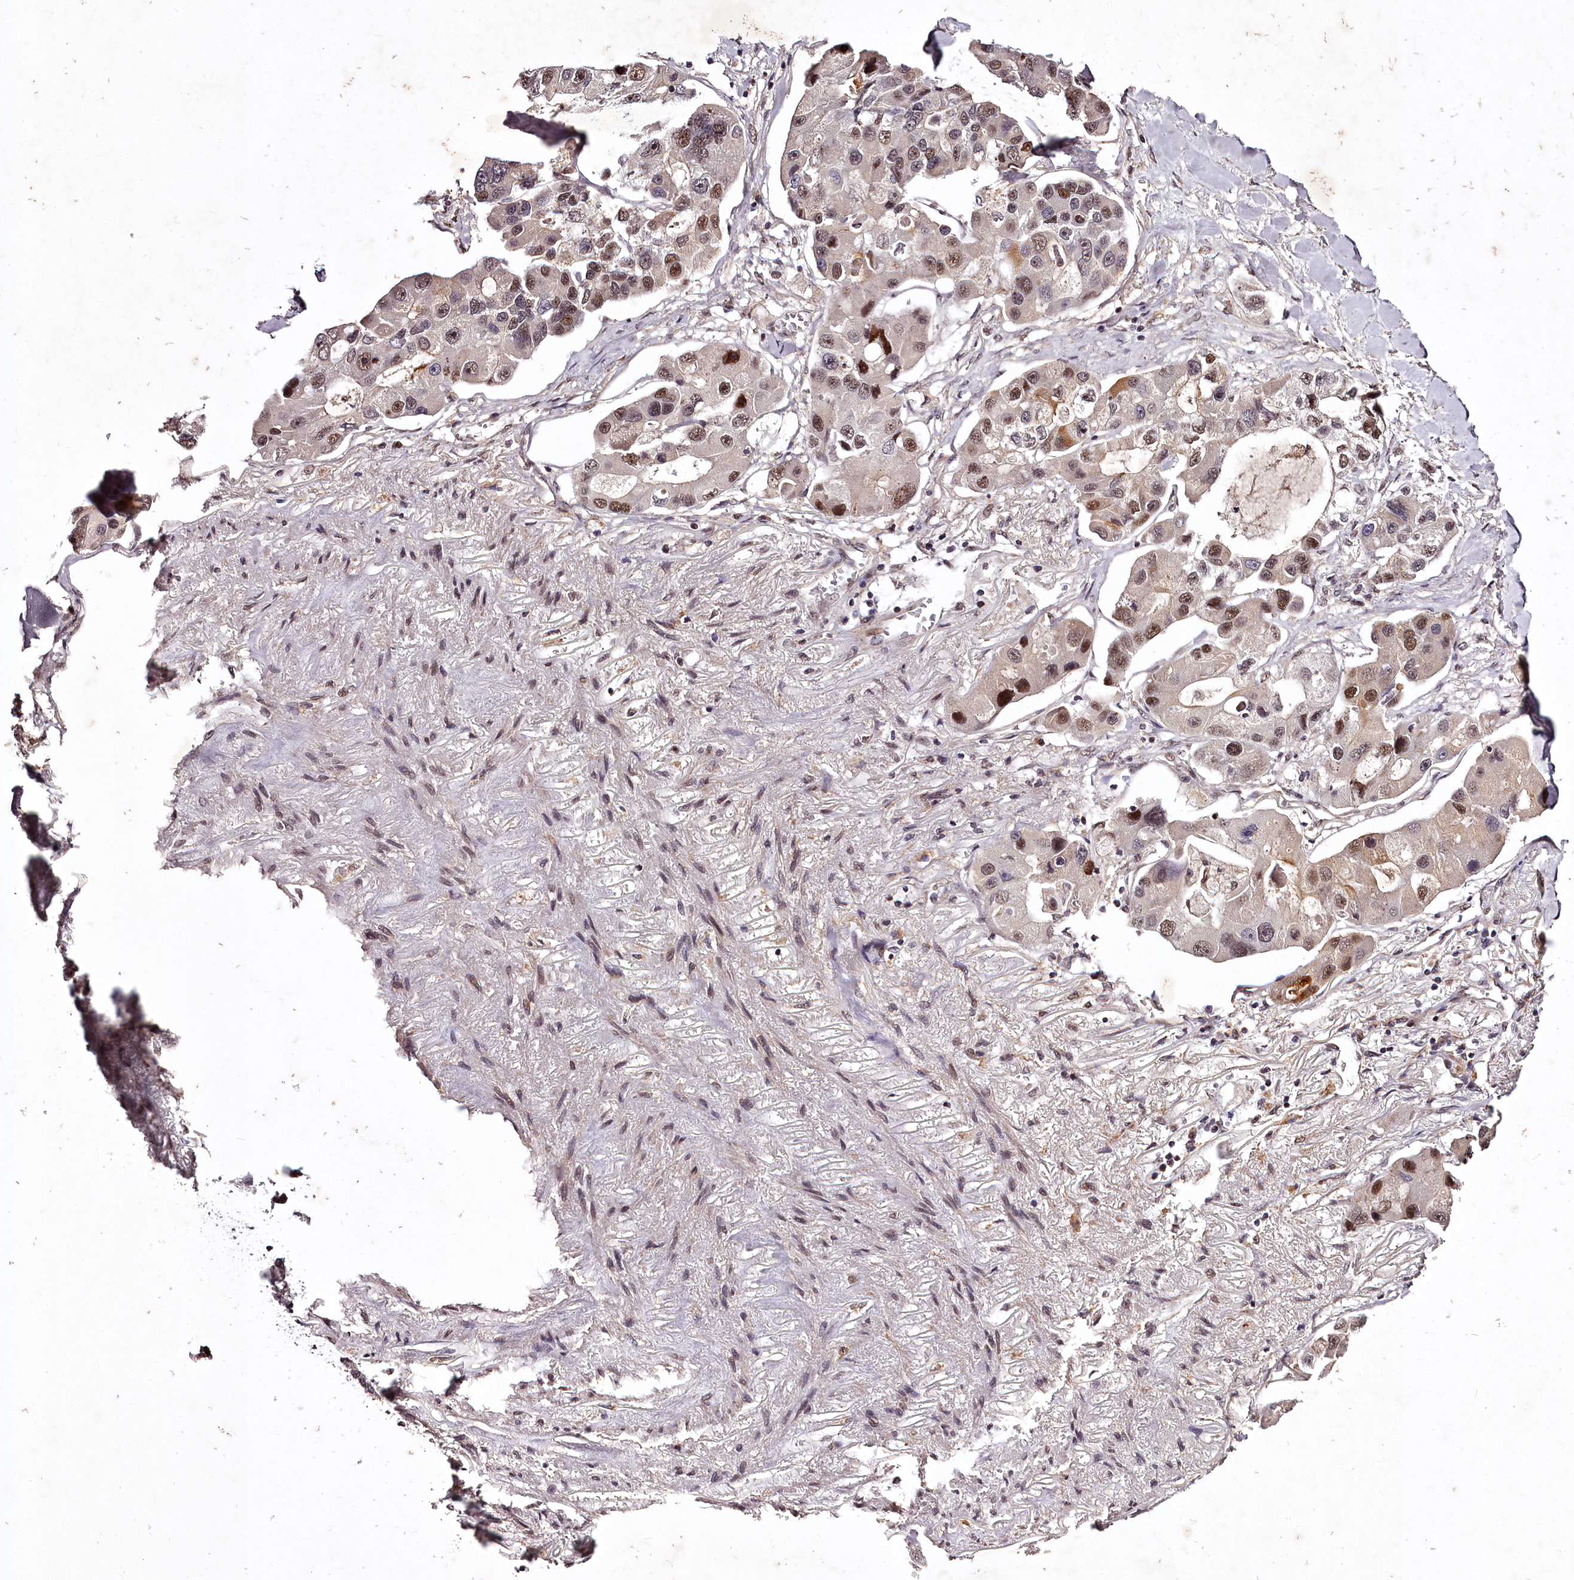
{"staining": {"intensity": "moderate", "quantity": ">75%", "location": "nuclear"}, "tissue": "lung cancer", "cell_type": "Tumor cells", "image_type": "cancer", "snomed": [{"axis": "morphology", "description": "Adenocarcinoma, NOS"}, {"axis": "topography", "description": "Lung"}], "caption": "Protein expression analysis of human lung cancer (adenocarcinoma) reveals moderate nuclear expression in about >75% of tumor cells.", "gene": "MAML3", "patient": {"sex": "female", "age": 54}}